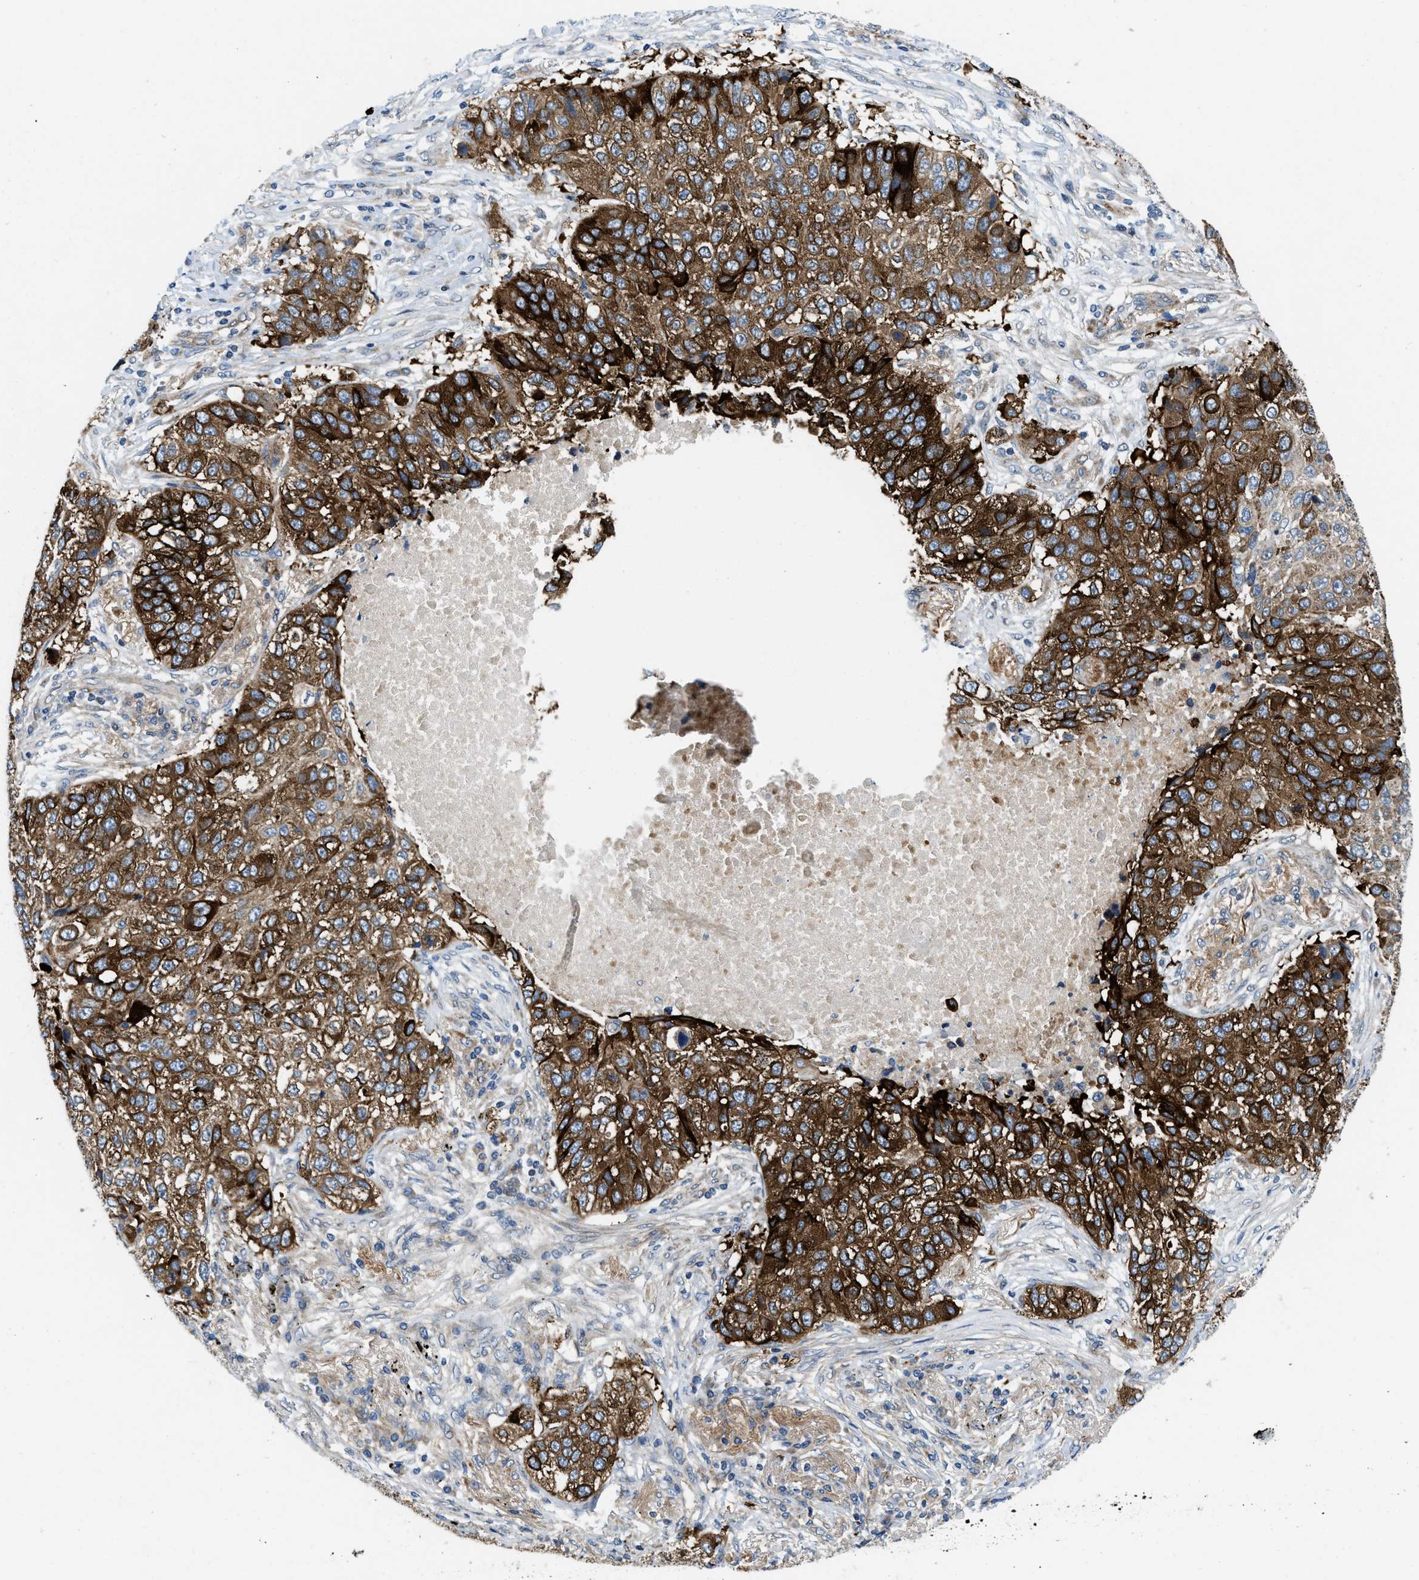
{"staining": {"intensity": "strong", "quantity": ">75%", "location": "cytoplasmic/membranous"}, "tissue": "lung cancer", "cell_type": "Tumor cells", "image_type": "cancer", "snomed": [{"axis": "morphology", "description": "Squamous cell carcinoma, NOS"}, {"axis": "topography", "description": "Lung"}], "caption": "Squamous cell carcinoma (lung) was stained to show a protein in brown. There is high levels of strong cytoplasmic/membranous positivity in approximately >75% of tumor cells. The staining is performed using DAB brown chromogen to label protein expression. The nuclei are counter-stained blue using hematoxylin.", "gene": "ZNF599", "patient": {"sex": "male", "age": 57}}